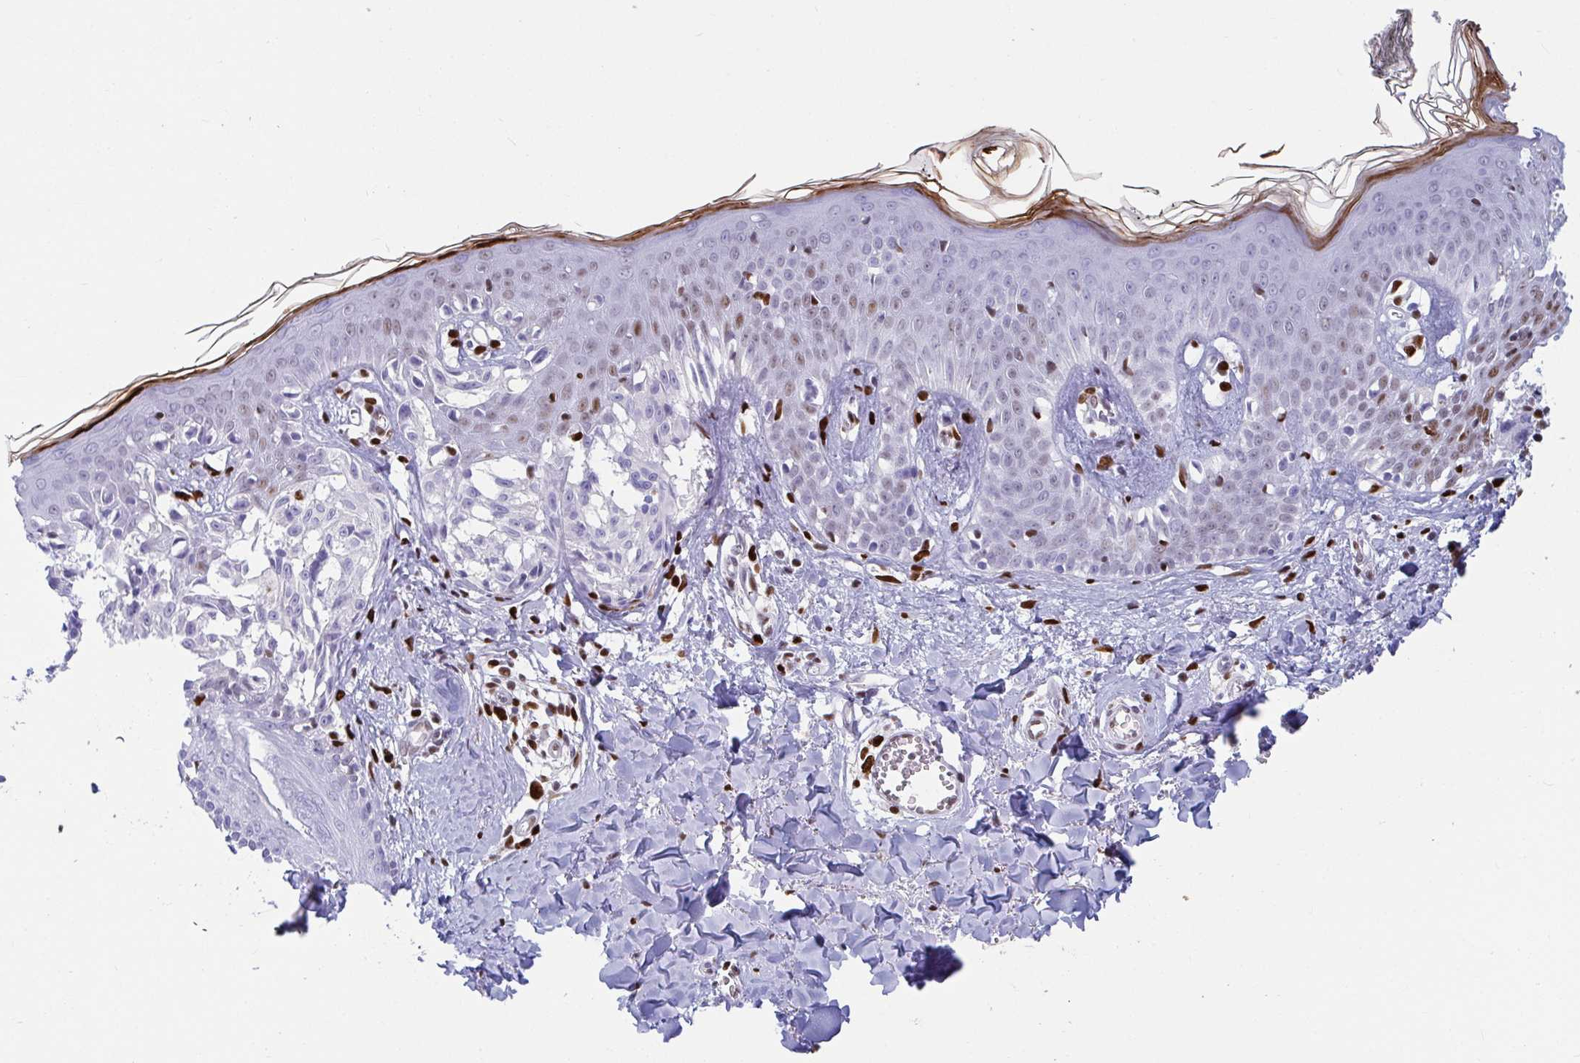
{"staining": {"intensity": "negative", "quantity": "none", "location": "none"}, "tissue": "melanoma", "cell_type": "Tumor cells", "image_type": "cancer", "snomed": [{"axis": "morphology", "description": "Malignant melanoma, NOS"}, {"axis": "topography", "description": "Skin"}], "caption": "Immunohistochemistry histopathology image of neoplastic tissue: malignant melanoma stained with DAB (3,3'-diaminobenzidine) reveals no significant protein positivity in tumor cells.", "gene": "ZNF586", "patient": {"sex": "female", "age": 43}}